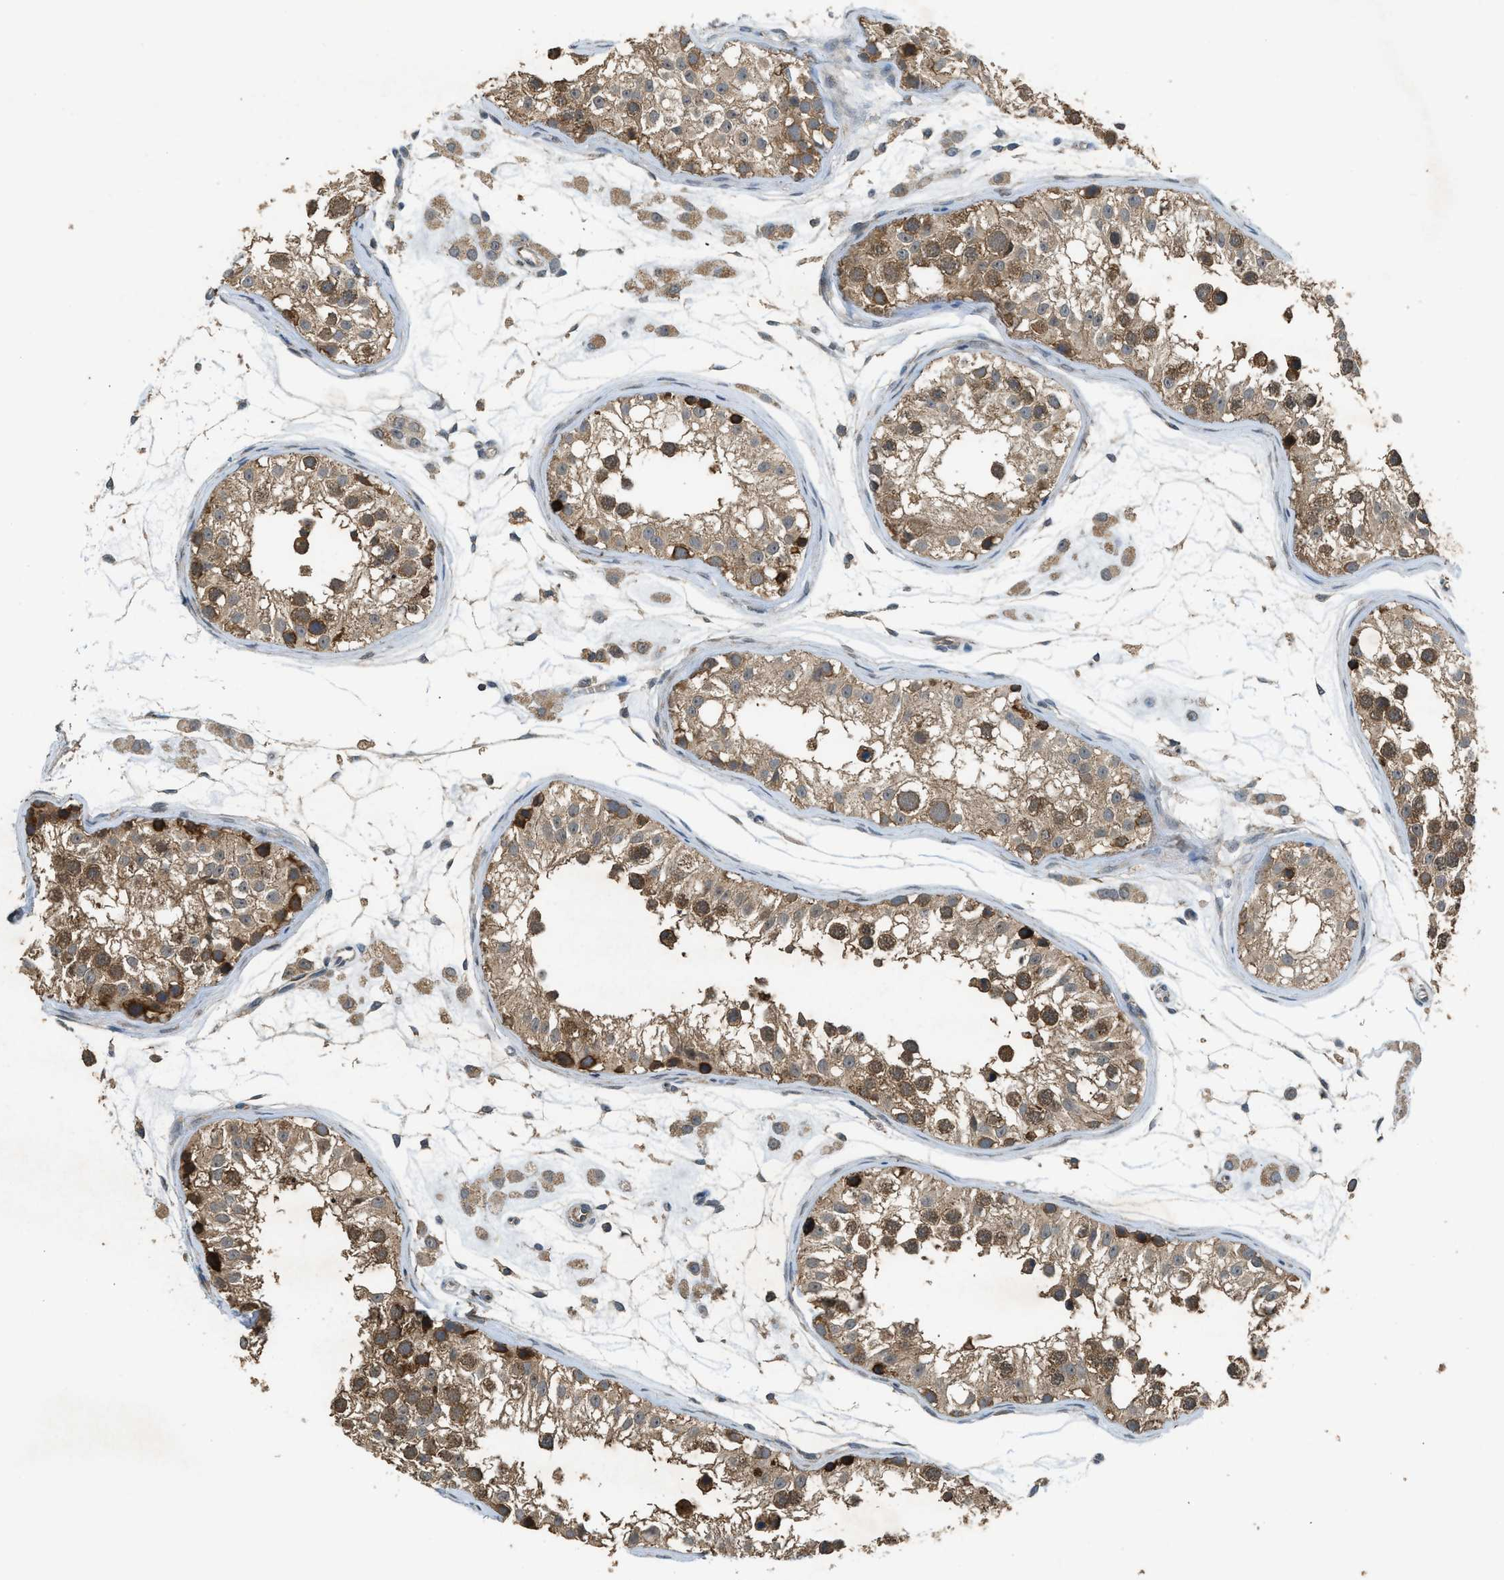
{"staining": {"intensity": "moderate", "quantity": ">75%", "location": "cytoplasmic/membranous"}, "tissue": "testis", "cell_type": "Cells in seminiferous ducts", "image_type": "normal", "snomed": [{"axis": "morphology", "description": "Normal tissue, NOS"}, {"axis": "morphology", "description": "Adenocarcinoma, metastatic, NOS"}, {"axis": "topography", "description": "Testis"}], "caption": "Normal testis was stained to show a protein in brown. There is medium levels of moderate cytoplasmic/membranous positivity in approximately >75% of cells in seminiferous ducts. The staining was performed using DAB (3,3'-diaminobenzidine) to visualize the protein expression in brown, while the nuclei were stained in blue with hematoxylin (Magnification: 20x).", "gene": "HIP1R", "patient": {"sex": "male", "age": 26}}